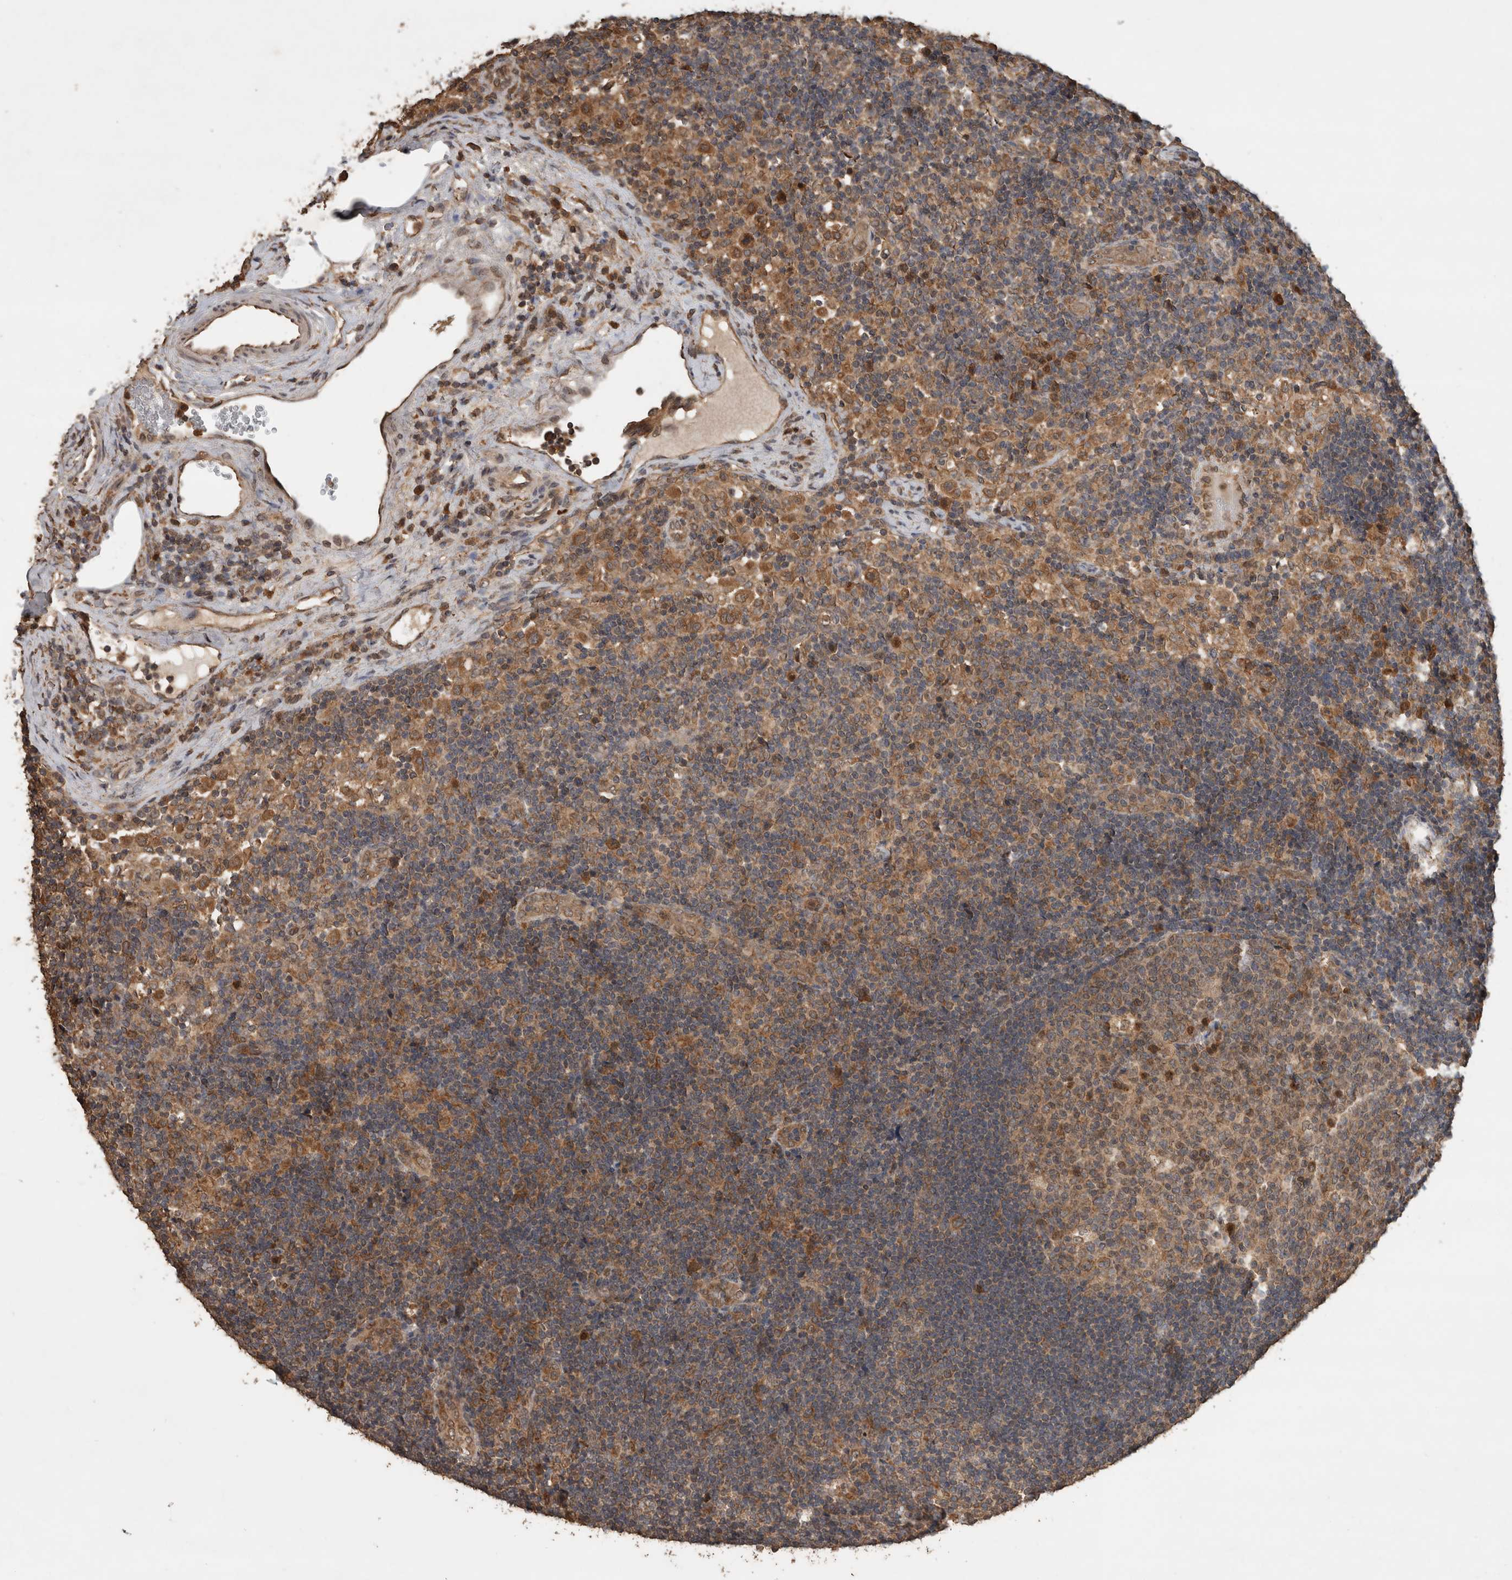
{"staining": {"intensity": "moderate", "quantity": ">75%", "location": "cytoplasmic/membranous"}, "tissue": "lymph node", "cell_type": "Germinal center cells", "image_type": "normal", "snomed": [{"axis": "morphology", "description": "Normal tissue, NOS"}, {"axis": "topography", "description": "Lymph node"}], "caption": "Lymph node stained for a protein (brown) reveals moderate cytoplasmic/membranous positive positivity in about >75% of germinal center cells.", "gene": "OTUD7B", "patient": {"sex": "female", "age": 22}}